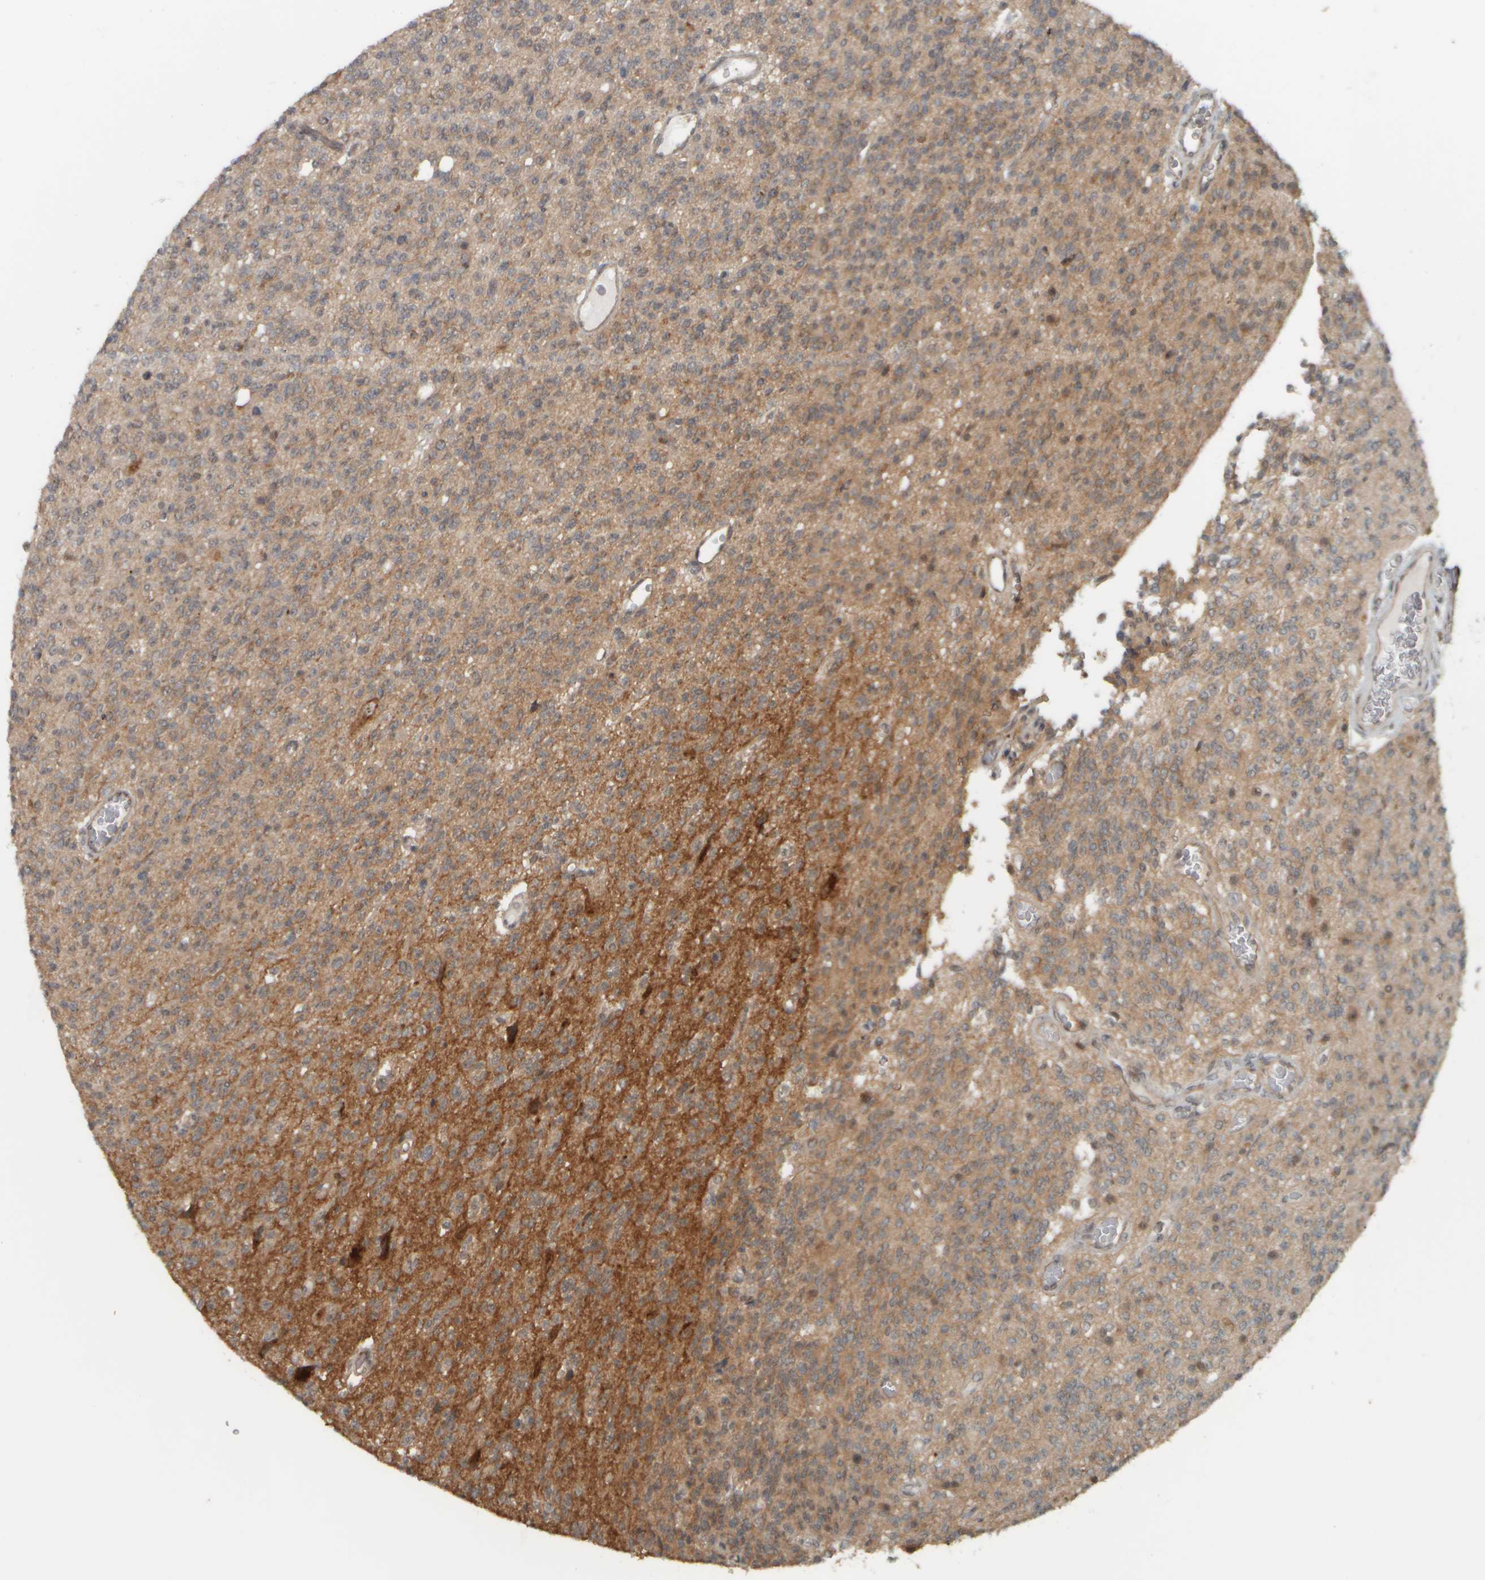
{"staining": {"intensity": "moderate", "quantity": "25%-75%", "location": "cytoplasmic/membranous"}, "tissue": "glioma", "cell_type": "Tumor cells", "image_type": "cancer", "snomed": [{"axis": "morphology", "description": "Glioma, malignant, High grade"}, {"axis": "topography", "description": "Brain"}], "caption": "A photomicrograph of human glioma stained for a protein shows moderate cytoplasmic/membranous brown staining in tumor cells.", "gene": "NAPG", "patient": {"sex": "male", "age": 34}}